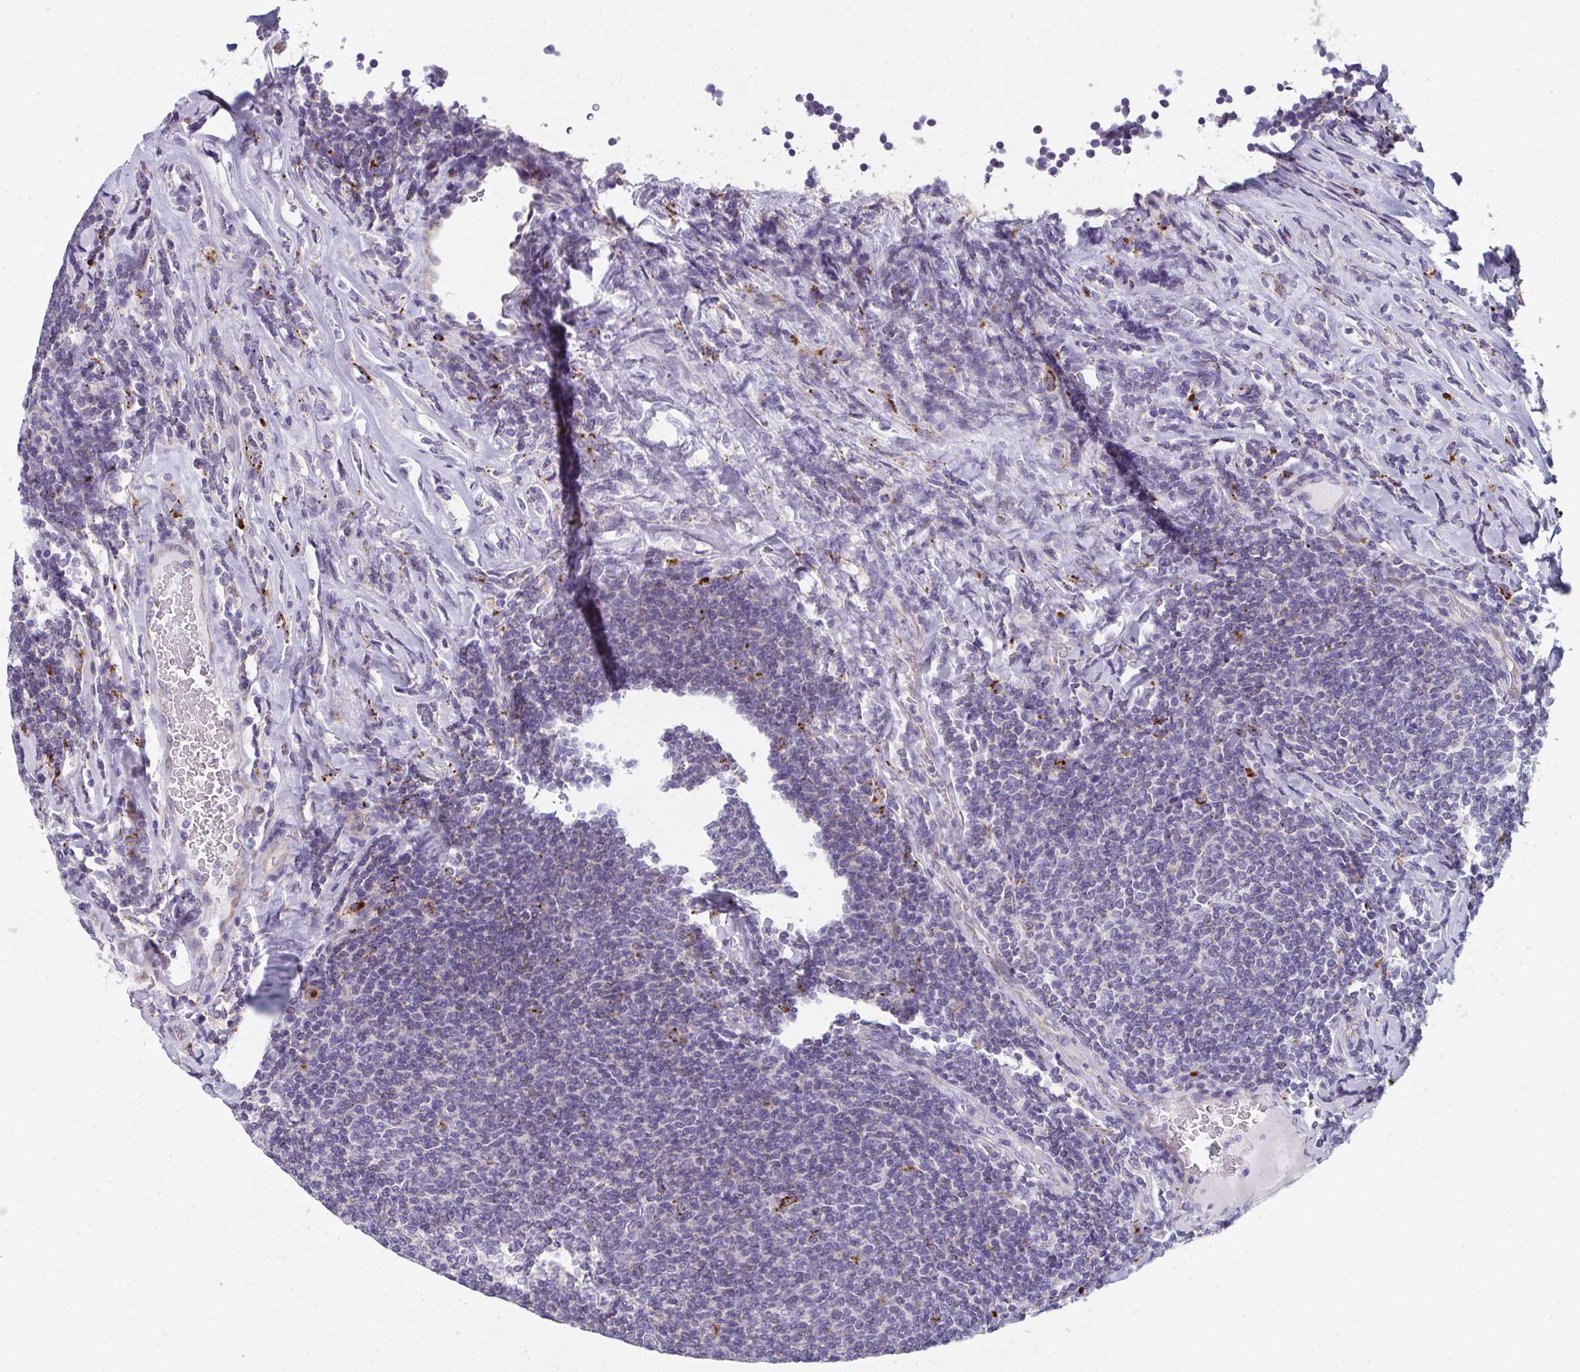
{"staining": {"intensity": "negative", "quantity": "none", "location": "none"}, "tissue": "lymphoma", "cell_type": "Tumor cells", "image_type": "cancer", "snomed": [{"axis": "morphology", "description": "Malignant lymphoma, non-Hodgkin's type, Low grade"}, {"axis": "topography", "description": "Lymph node"}], "caption": "An image of human lymphoma is negative for staining in tumor cells.", "gene": "EIF1AD", "patient": {"sex": "male", "age": 52}}